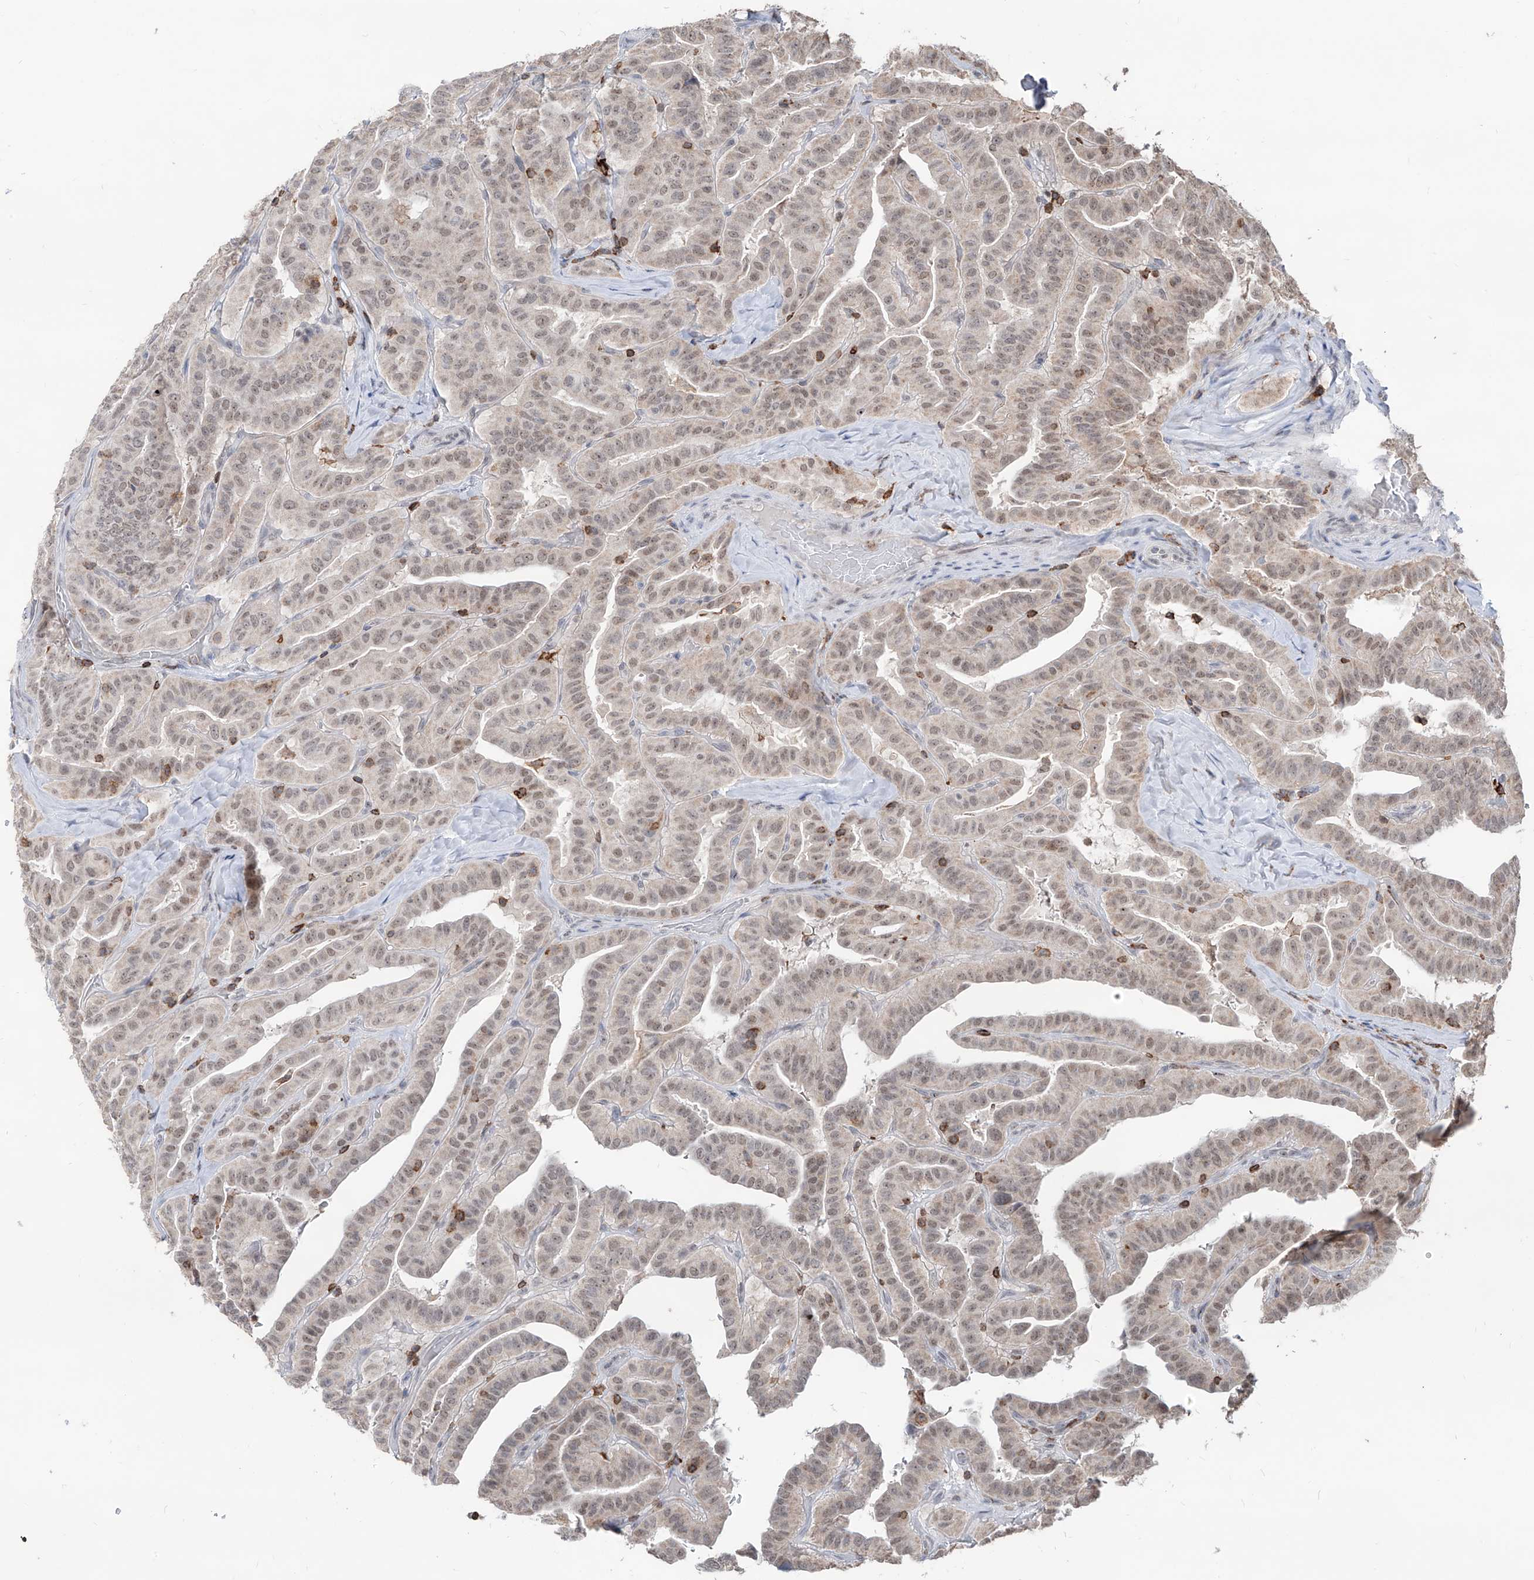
{"staining": {"intensity": "weak", "quantity": ">75%", "location": "nuclear"}, "tissue": "thyroid cancer", "cell_type": "Tumor cells", "image_type": "cancer", "snomed": [{"axis": "morphology", "description": "Papillary adenocarcinoma, NOS"}, {"axis": "topography", "description": "Thyroid gland"}], "caption": "Immunohistochemistry (IHC) (DAB) staining of human thyroid cancer (papillary adenocarcinoma) reveals weak nuclear protein positivity in approximately >75% of tumor cells.", "gene": "ZBTB48", "patient": {"sex": "male", "age": 77}}